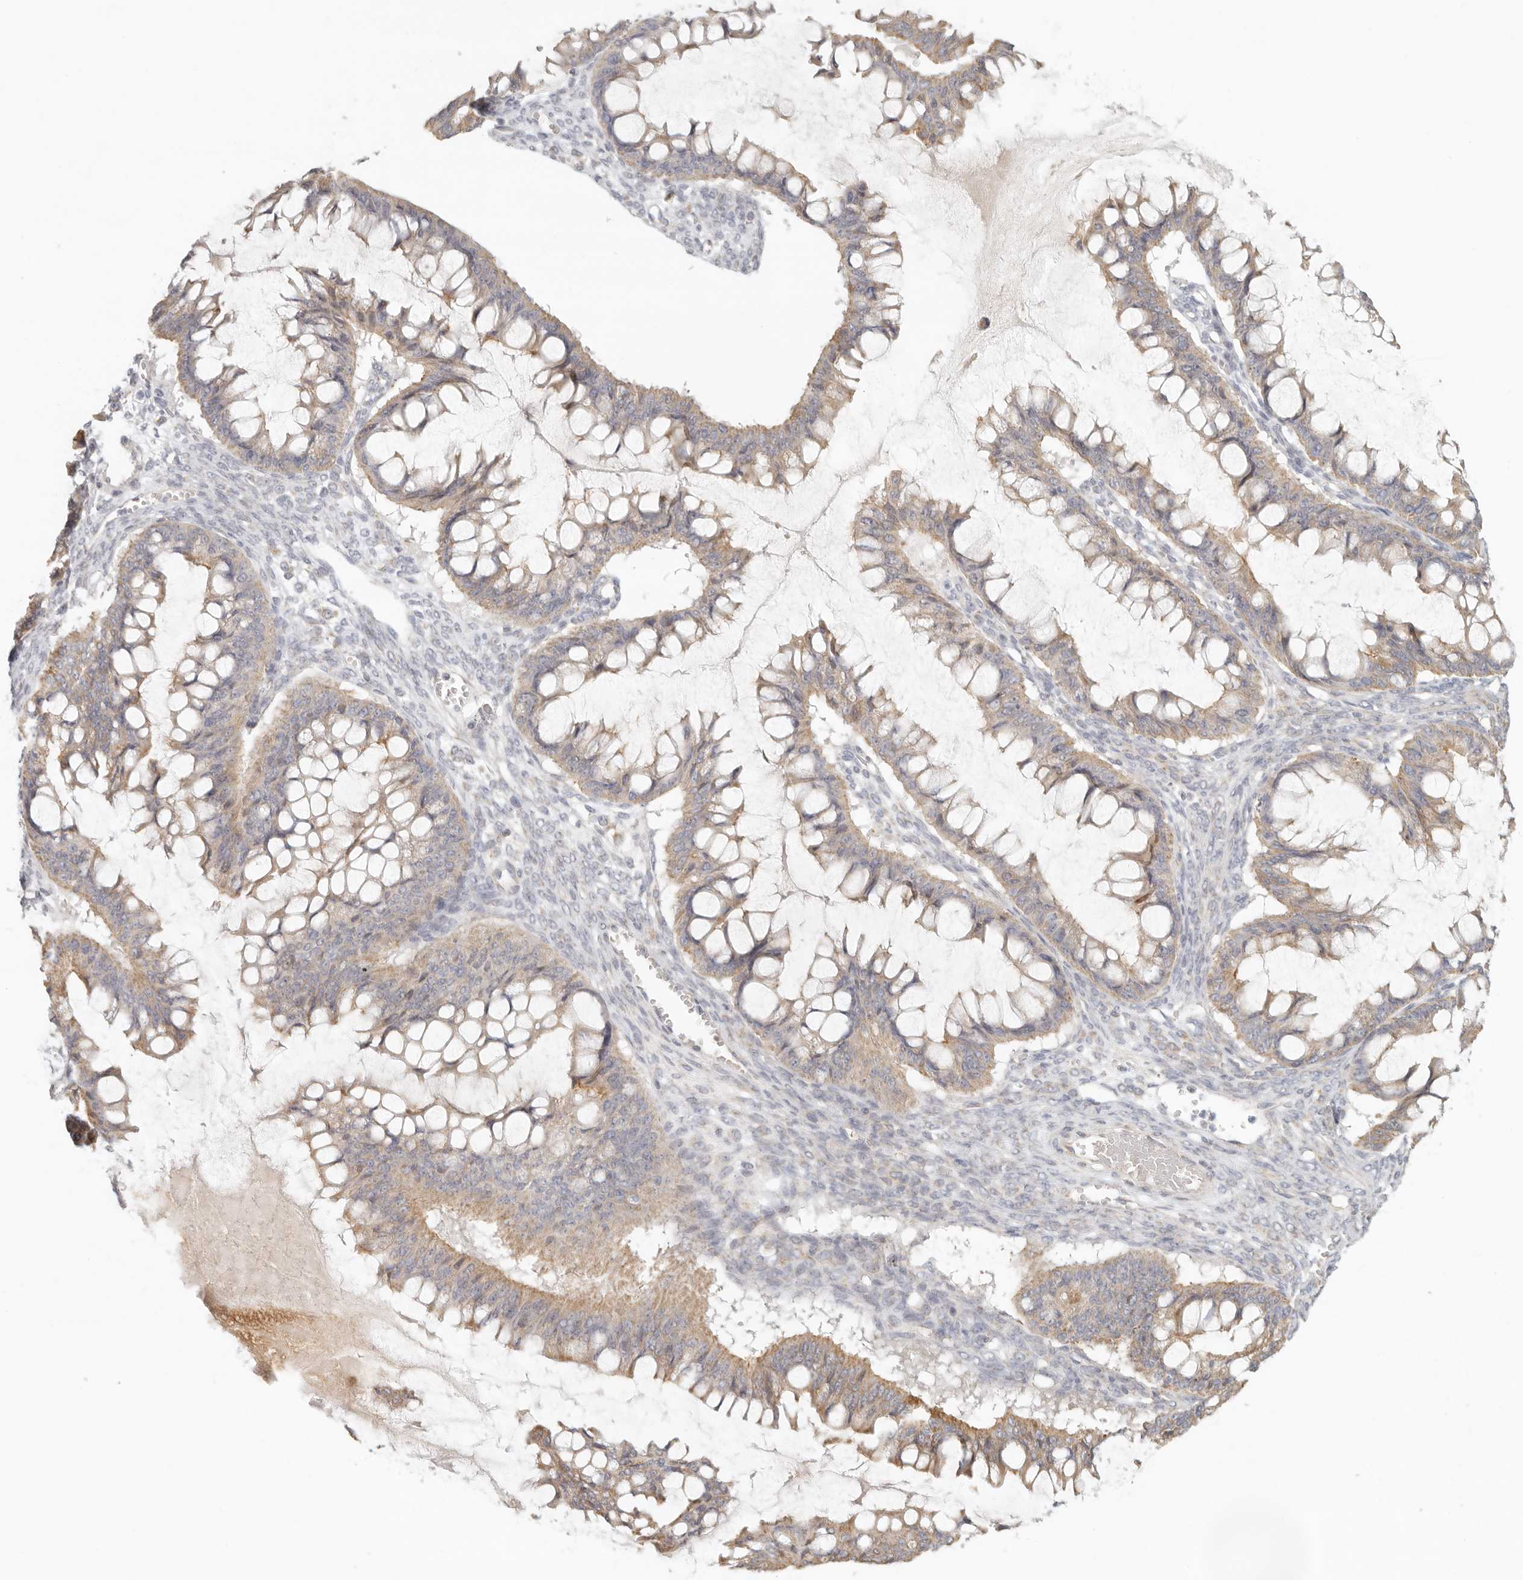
{"staining": {"intensity": "moderate", "quantity": ">75%", "location": "cytoplasmic/membranous"}, "tissue": "ovarian cancer", "cell_type": "Tumor cells", "image_type": "cancer", "snomed": [{"axis": "morphology", "description": "Cystadenocarcinoma, mucinous, NOS"}, {"axis": "topography", "description": "Ovary"}], "caption": "Human ovarian cancer stained with a protein marker shows moderate staining in tumor cells.", "gene": "KDF1", "patient": {"sex": "female", "age": 73}}